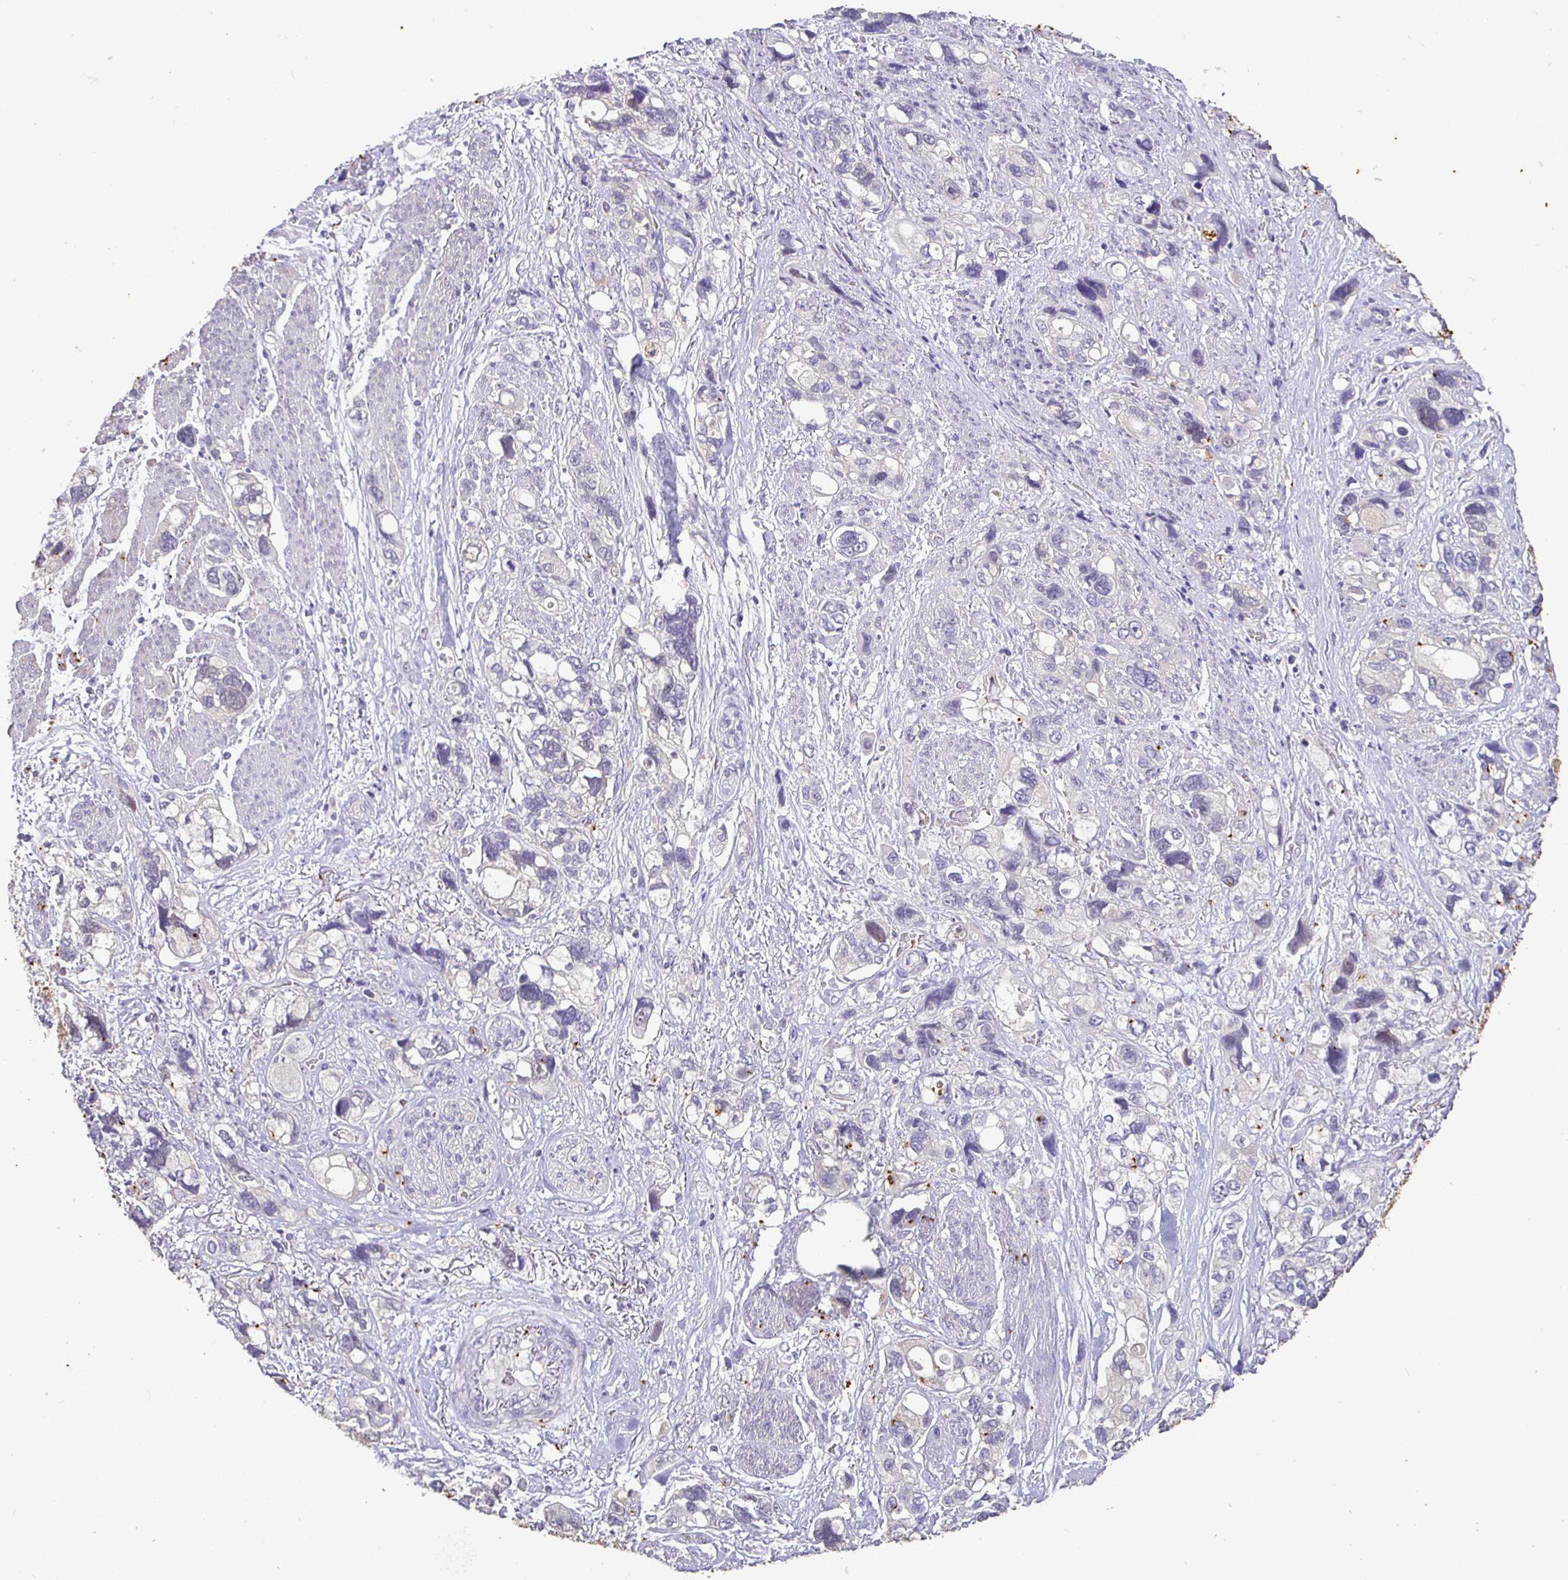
{"staining": {"intensity": "negative", "quantity": "none", "location": "none"}, "tissue": "stomach cancer", "cell_type": "Tumor cells", "image_type": "cancer", "snomed": [{"axis": "morphology", "description": "Adenocarcinoma, NOS"}, {"axis": "topography", "description": "Stomach, upper"}], "caption": "Micrograph shows no protein positivity in tumor cells of adenocarcinoma (stomach) tissue.", "gene": "SHISA4", "patient": {"sex": "female", "age": 81}}